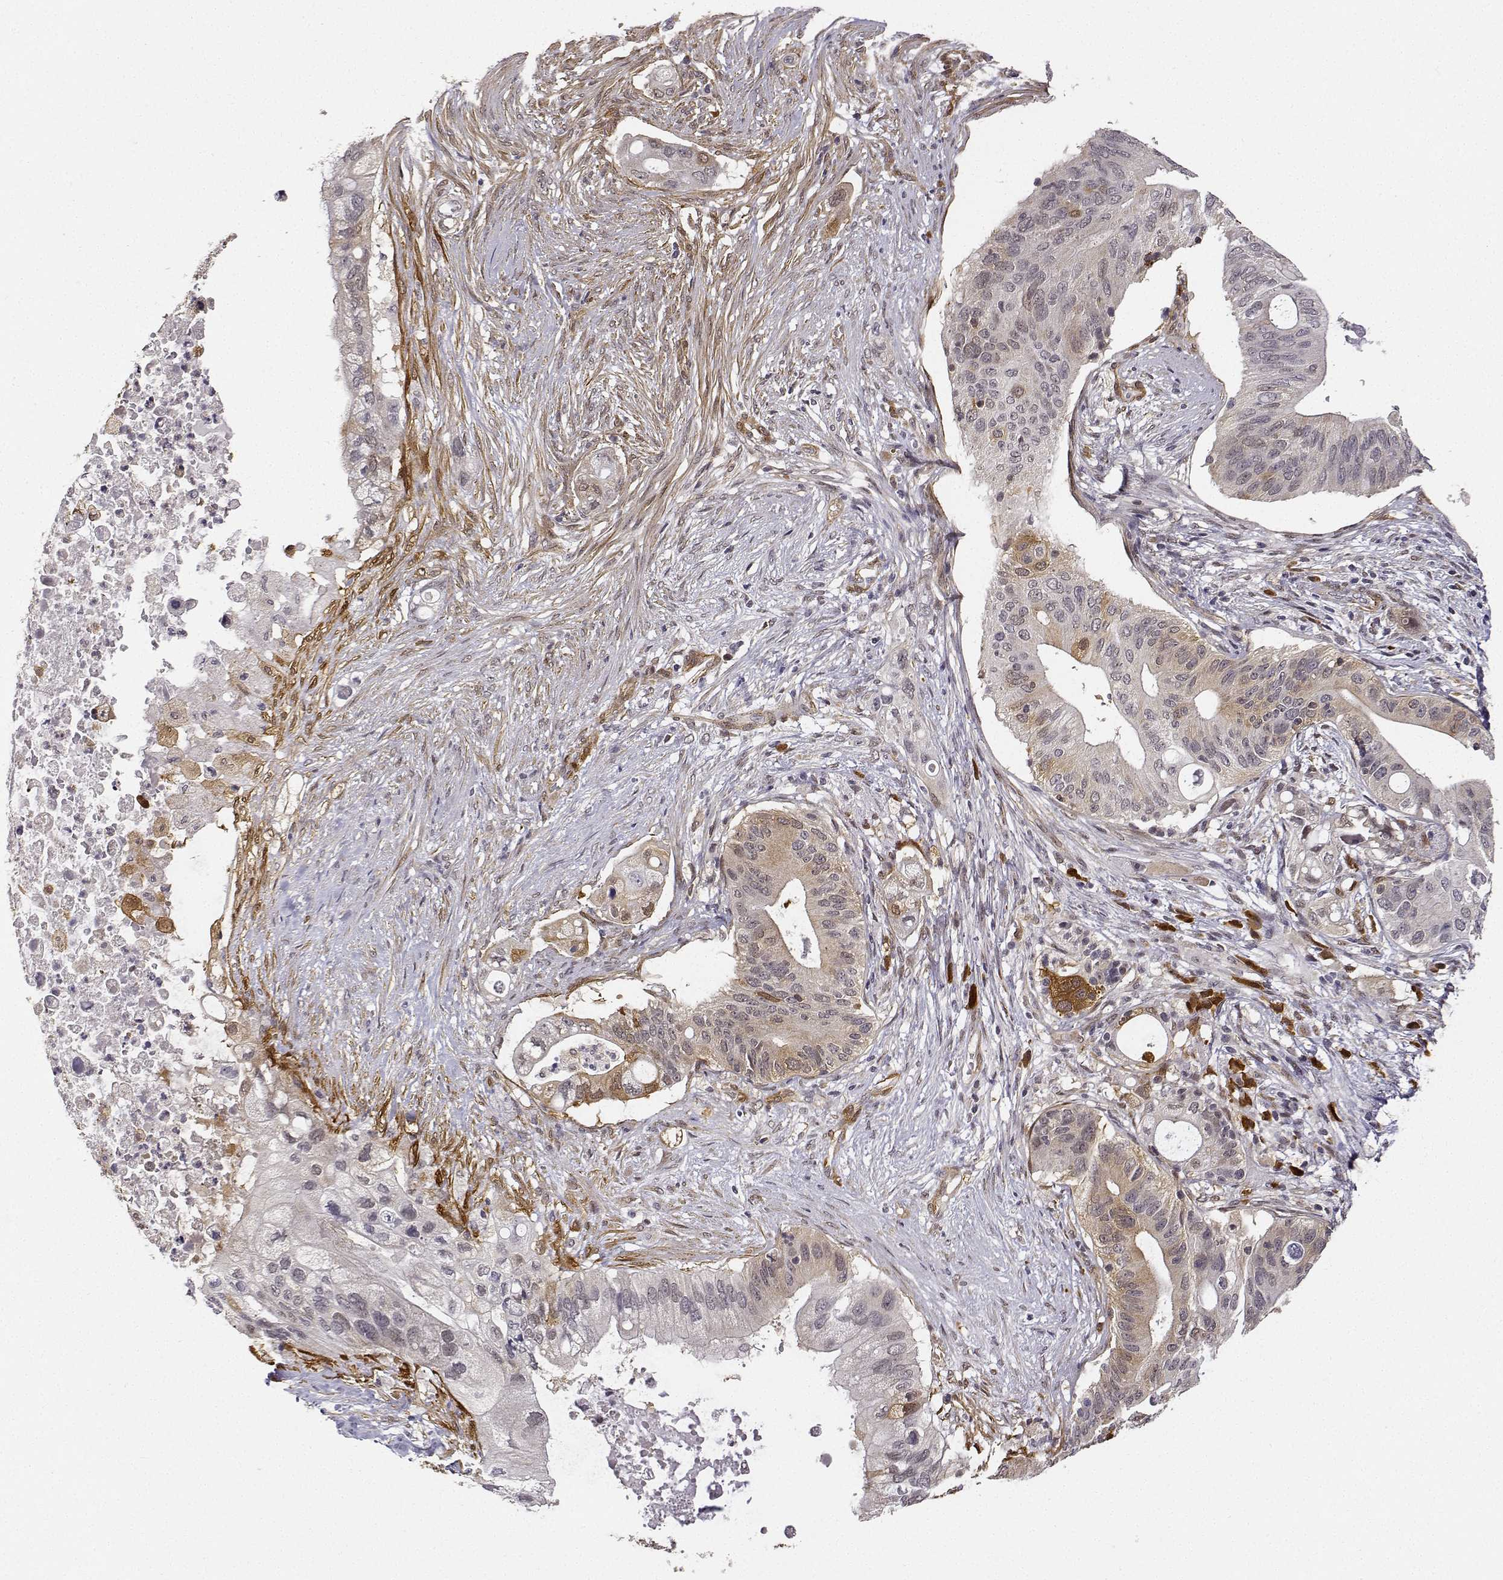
{"staining": {"intensity": "weak", "quantity": ">75%", "location": "cytoplasmic/membranous"}, "tissue": "pancreatic cancer", "cell_type": "Tumor cells", "image_type": "cancer", "snomed": [{"axis": "morphology", "description": "Adenocarcinoma, NOS"}, {"axis": "topography", "description": "Pancreas"}], "caption": "Immunohistochemical staining of human adenocarcinoma (pancreatic) exhibits weak cytoplasmic/membranous protein positivity in about >75% of tumor cells.", "gene": "PHGDH", "patient": {"sex": "female", "age": 72}}